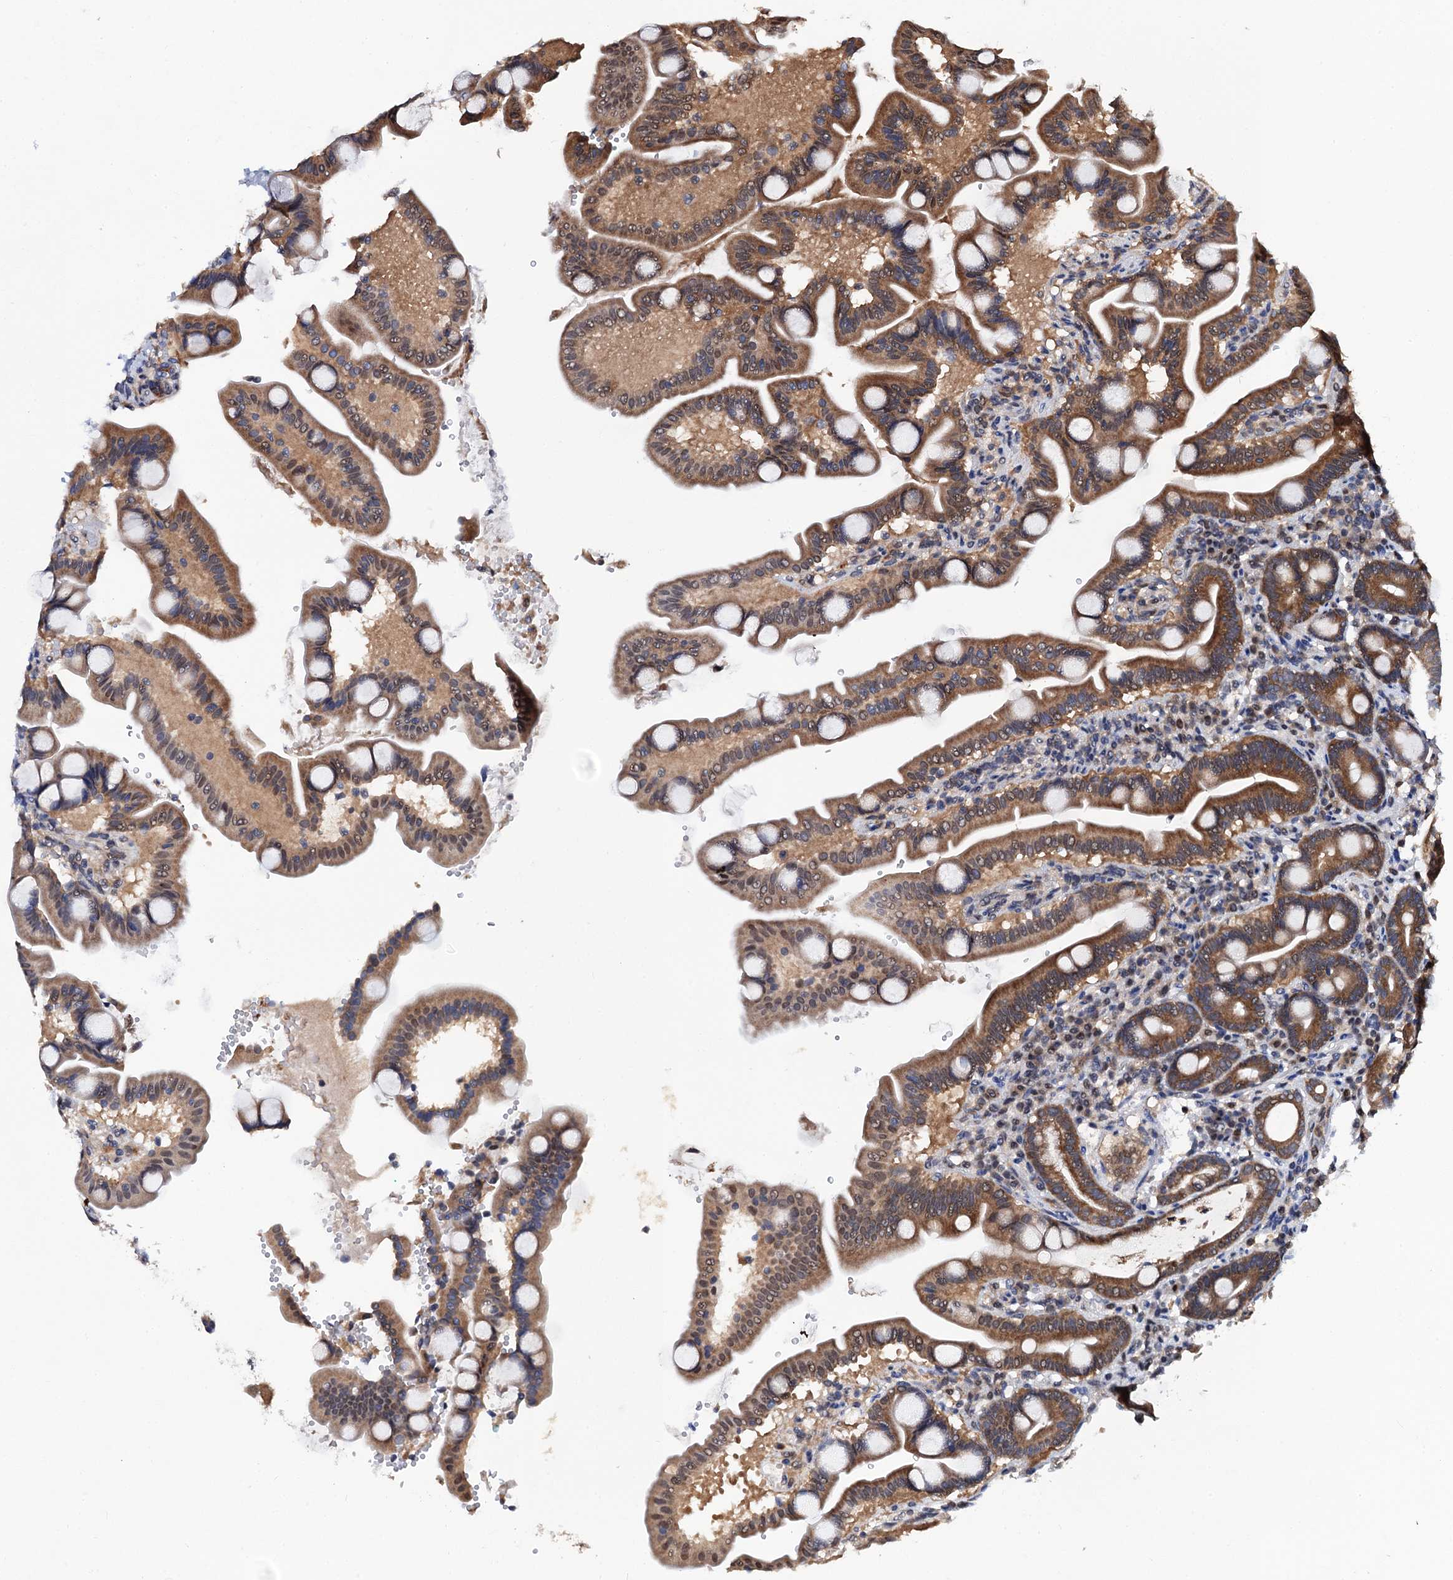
{"staining": {"intensity": "moderate", "quantity": ">75%", "location": "cytoplasmic/membranous"}, "tissue": "duodenum", "cell_type": "Glandular cells", "image_type": "normal", "snomed": [{"axis": "morphology", "description": "Normal tissue, NOS"}, {"axis": "topography", "description": "Duodenum"}], "caption": "This is a photomicrograph of immunohistochemistry (IHC) staining of unremarkable duodenum, which shows moderate positivity in the cytoplasmic/membranous of glandular cells.", "gene": "MIER2", "patient": {"sex": "male", "age": 54}}